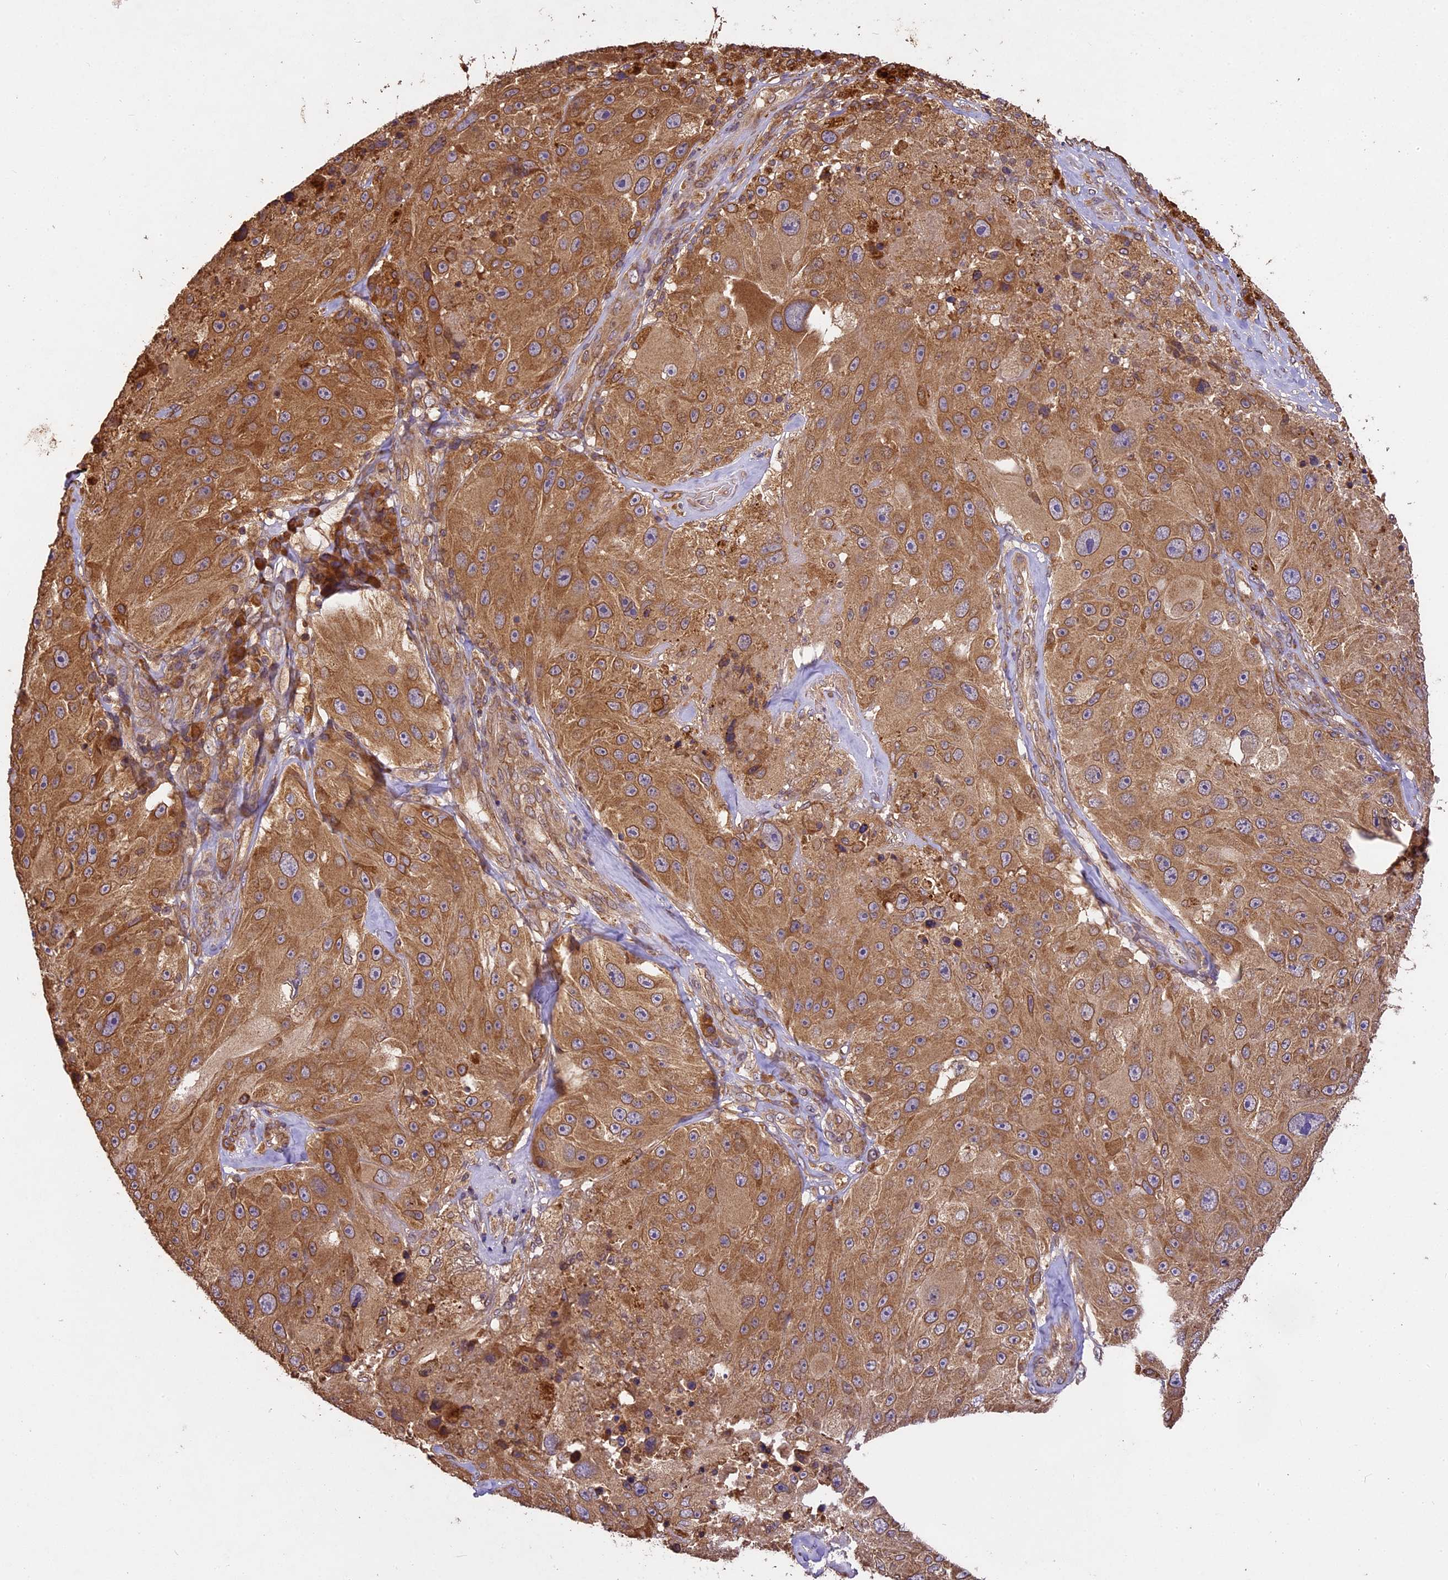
{"staining": {"intensity": "moderate", "quantity": ">75%", "location": "cytoplasmic/membranous"}, "tissue": "melanoma", "cell_type": "Tumor cells", "image_type": "cancer", "snomed": [{"axis": "morphology", "description": "Malignant melanoma, Metastatic site"}, {"axis": "topography", "description": "Lymph node"}], "caption": "Immunohistochemistry (IHC) histopathology image of malignant melanoma (metastatic site) stained for a protein (brown), which reveals medium levels of moderate cytoplasmic/membranous expression in approximately >75% of tumor cells.", "gene": "BRAP", "patient": {"sex": "male", "age": 62}}